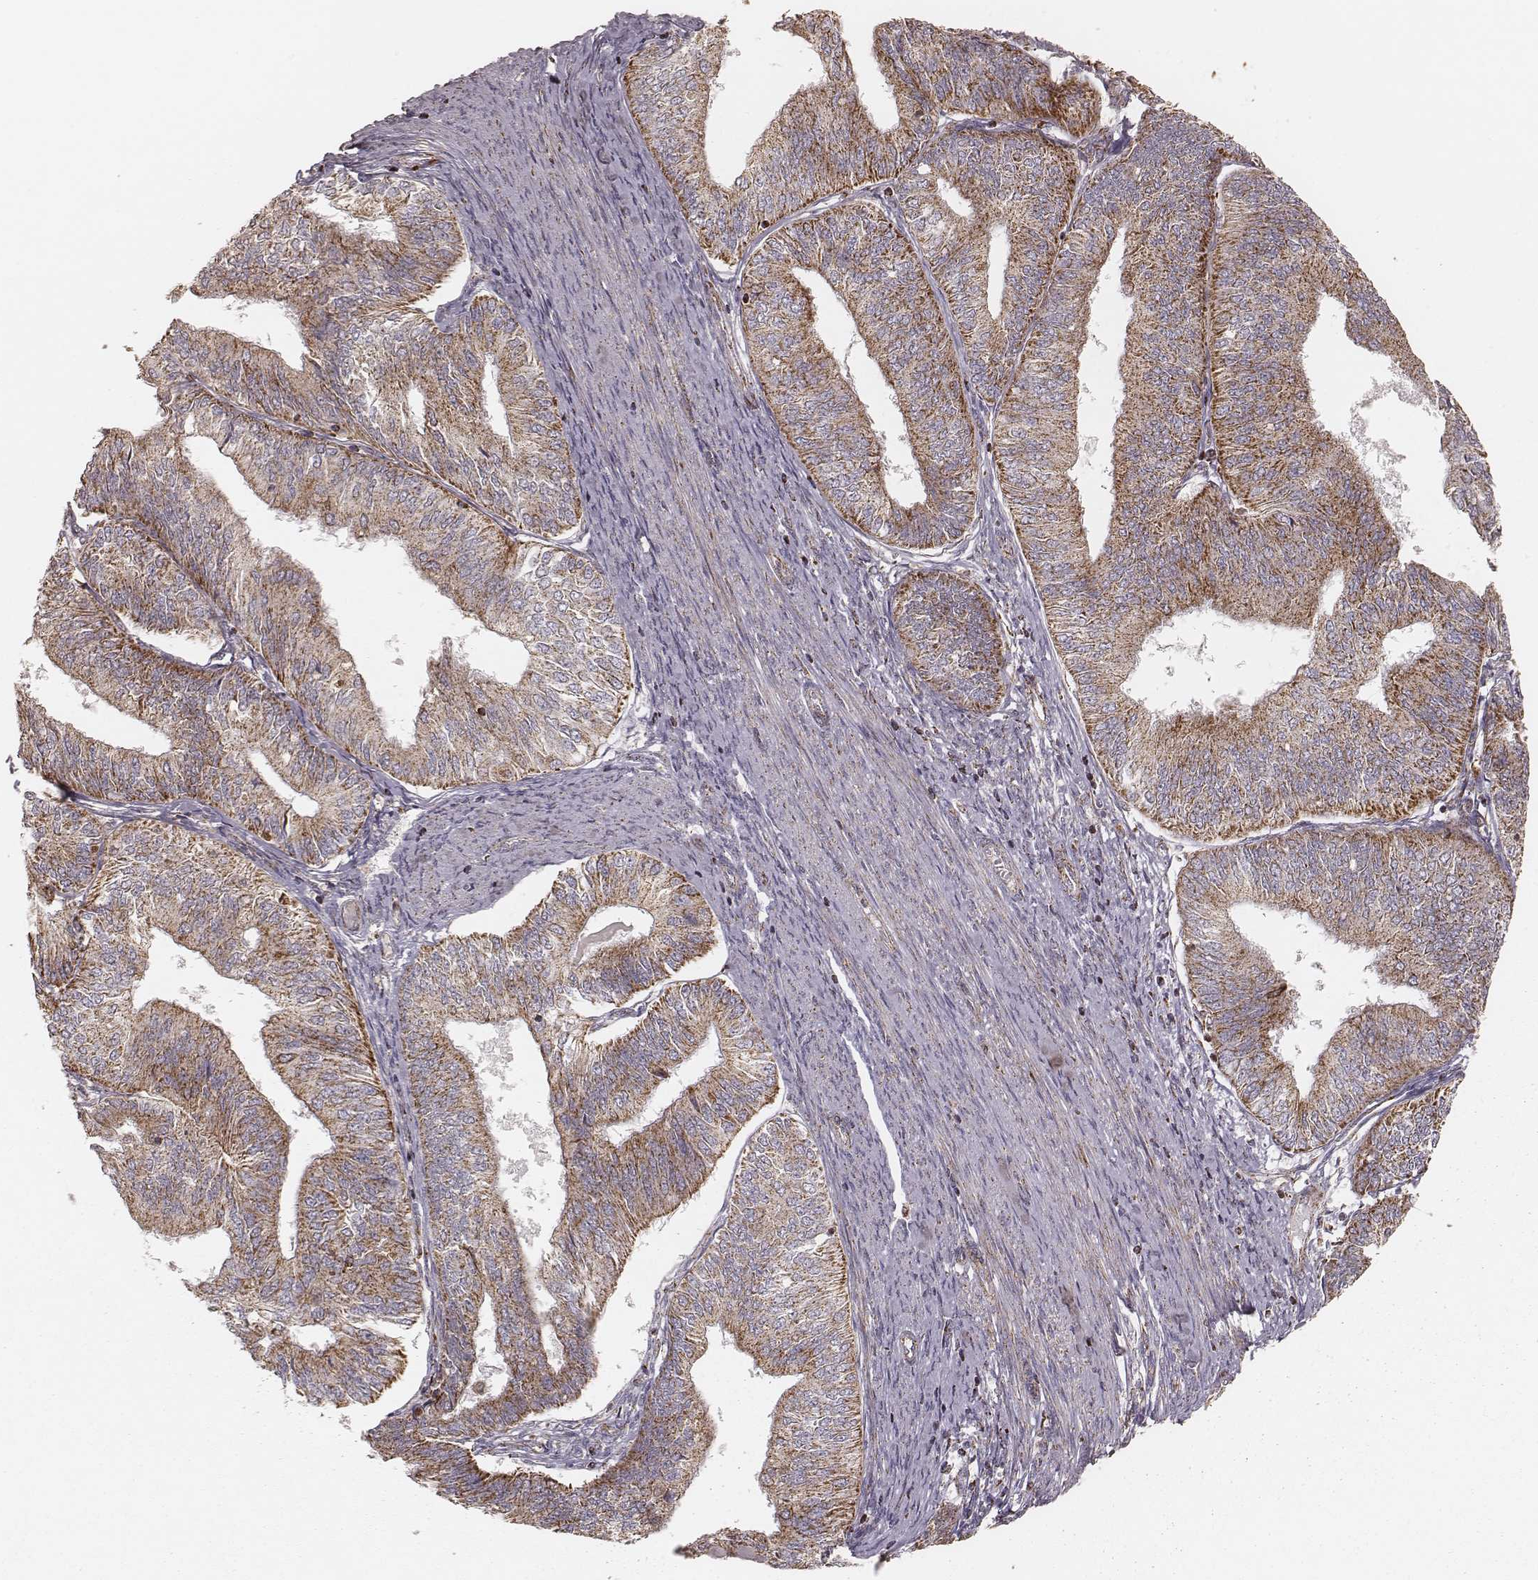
{"staining": {"intensity": "moderate", "quantity": ">75%", "location": "cytoplasmic/membranous"}, "tissue": "endometrial cancer", "cell_type": "Tumor cells", "image_type": "cancer", "snomed": [{"axis": "morphology", "description": "Adenocarcinoma, NOS"}, {"axis": "topography", "description": "Endometrium"}], "caption": "IHC (DAB (3,3'-diaminobenzidine)) staining of endometrial cancer (adenocarcinoma) displays moderate cytoplasmic/membranous protein expression in about >75% of tumor cells. (Stains: DAB (3,3'-diaminobenzidine) in brown, nuclei in blue, Microscopy: brightfield microscopy at high magnification).", "gene": "CS", "patient": {"sex": "female", "age": 58}}